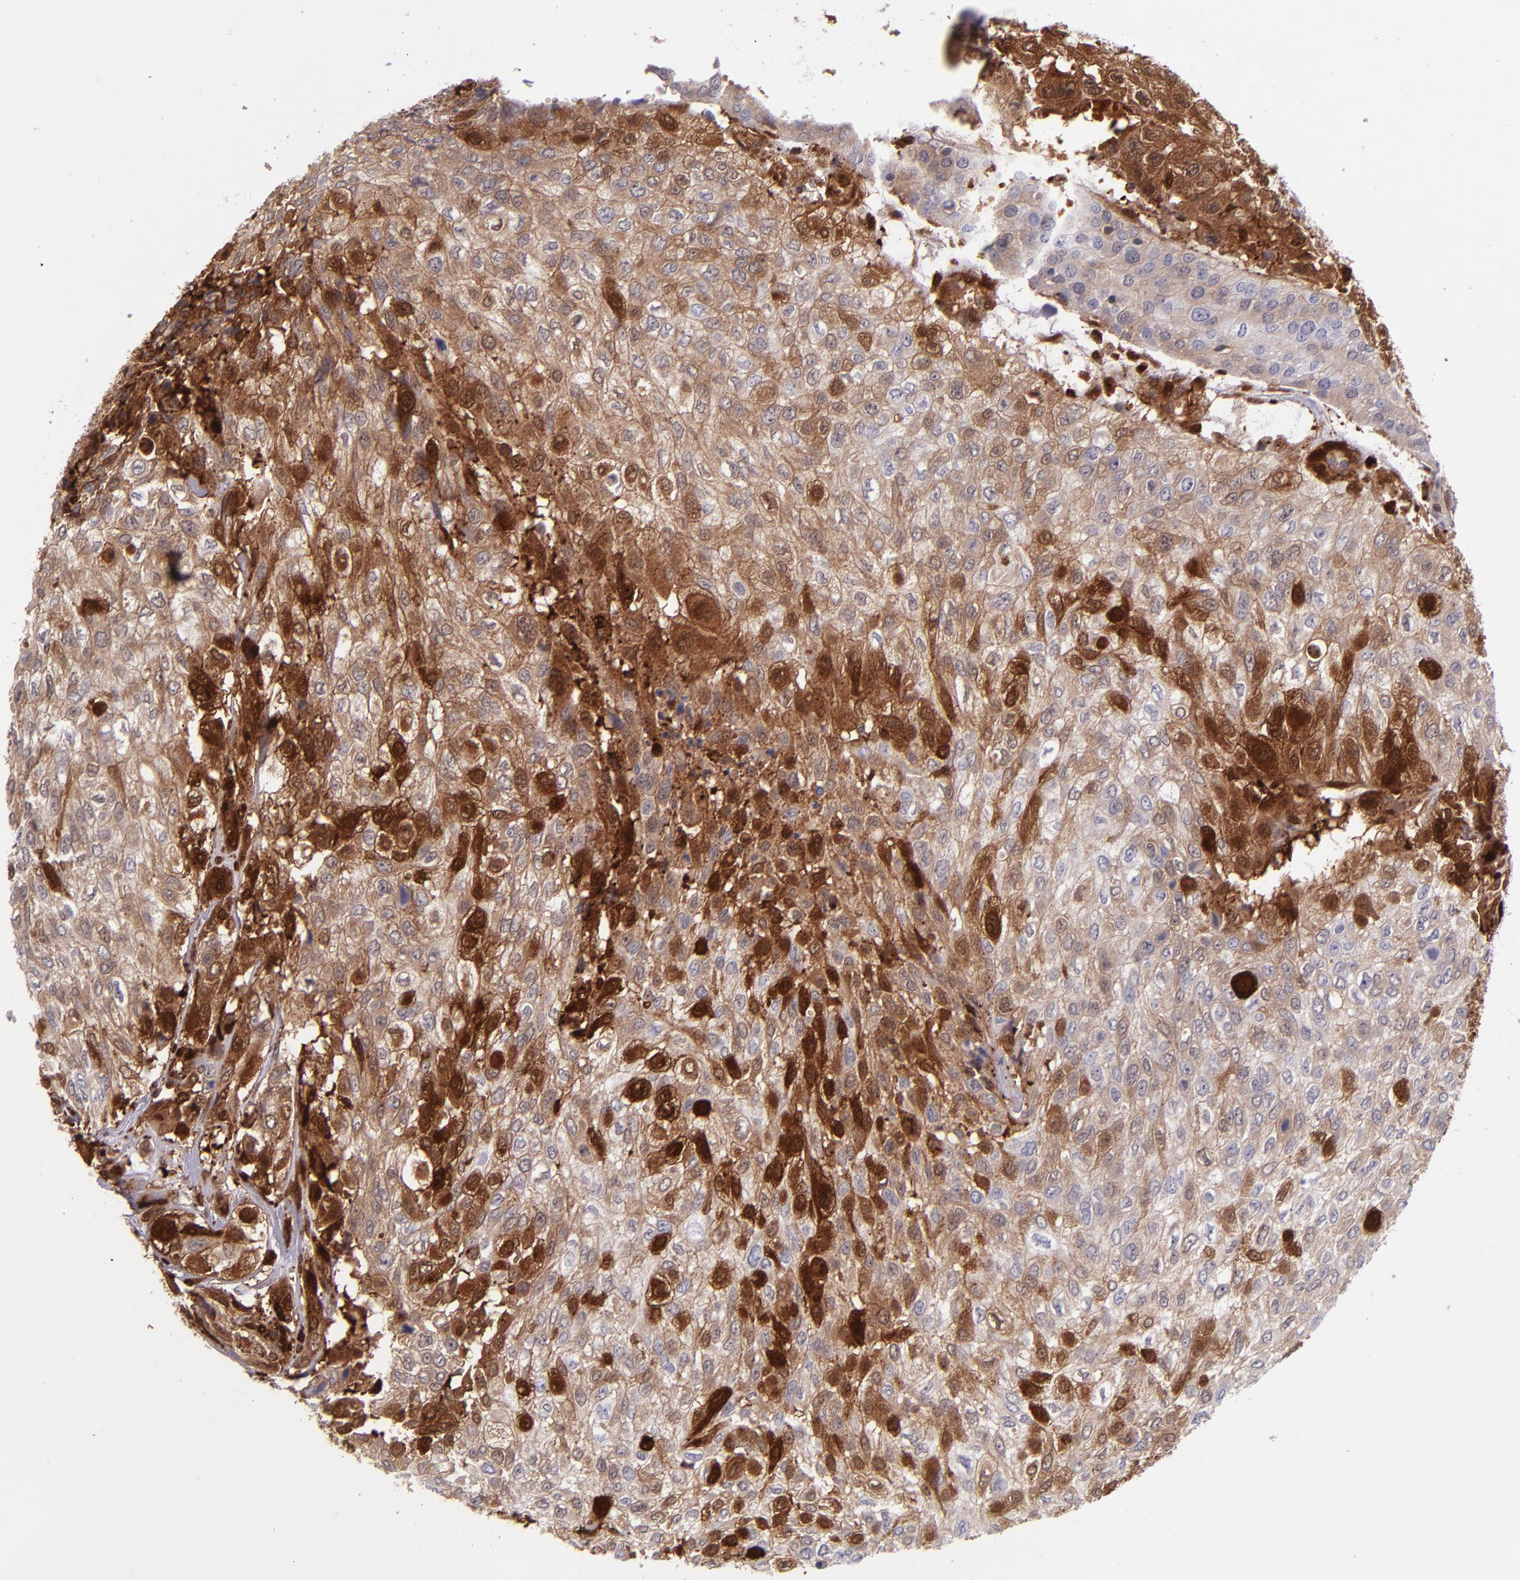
{"staining": {"intensity": "moderate", "quantity": ">75%", "location": "cytoplasmic/membranous,nuclear"}, "tissue": "urothelial cancer", "cell_type": "Tumor cells", "image_type": "cancer", "snomed": [{"axis": "morphology", "description": "Urothelial carcinoma, High grade"}, {"axis": "topography", "description": "Urinary bladder"}], "caption": "A medium amount of moderate cytoplasmic/membranous and nuclear staining is seen in approximately >75% of tumor cells in urothelial carcinoma (high-grade) tissue.", "gene": "LGALS1", "patient": {"sex": "male", "age": 57}}